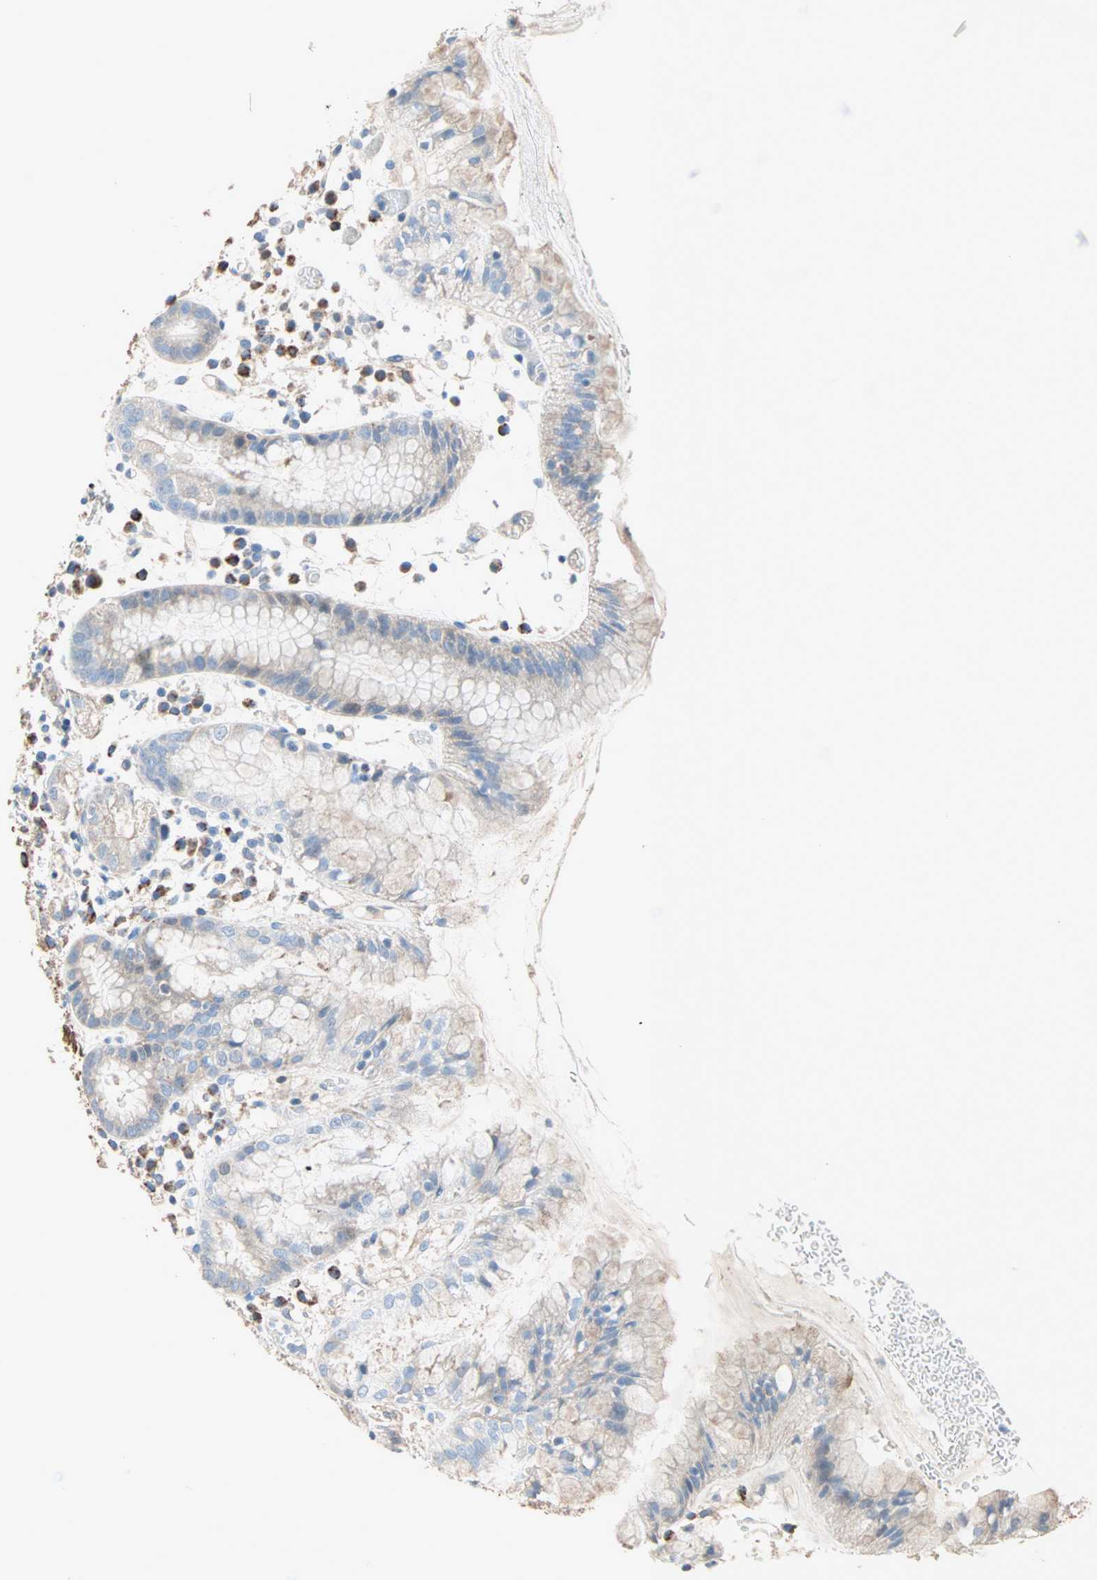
{"staining": {"intensity": "weak", "quantity": "<25%", "location": "cytoplasmic/membranous"}, "tissue": "stomach", "cell_type": "Glandular cells", "image_type": "normal", "snomed": [{"axis": "morphology", "description": "Normal tissue, NOS"}, {"axis": "topography", "description": "Stomach"}, {"axis": "topography", "description": "Stomach, lower"}], "caption": "High magnification brightfield microscopy of unremarkable stomach stained with DAB (brown) and counterstained with hematoxylin (blue): glandular cells show no significant staining.", "gene": "ACVRL1", "patient": {"sex": "female", "age": 75}}